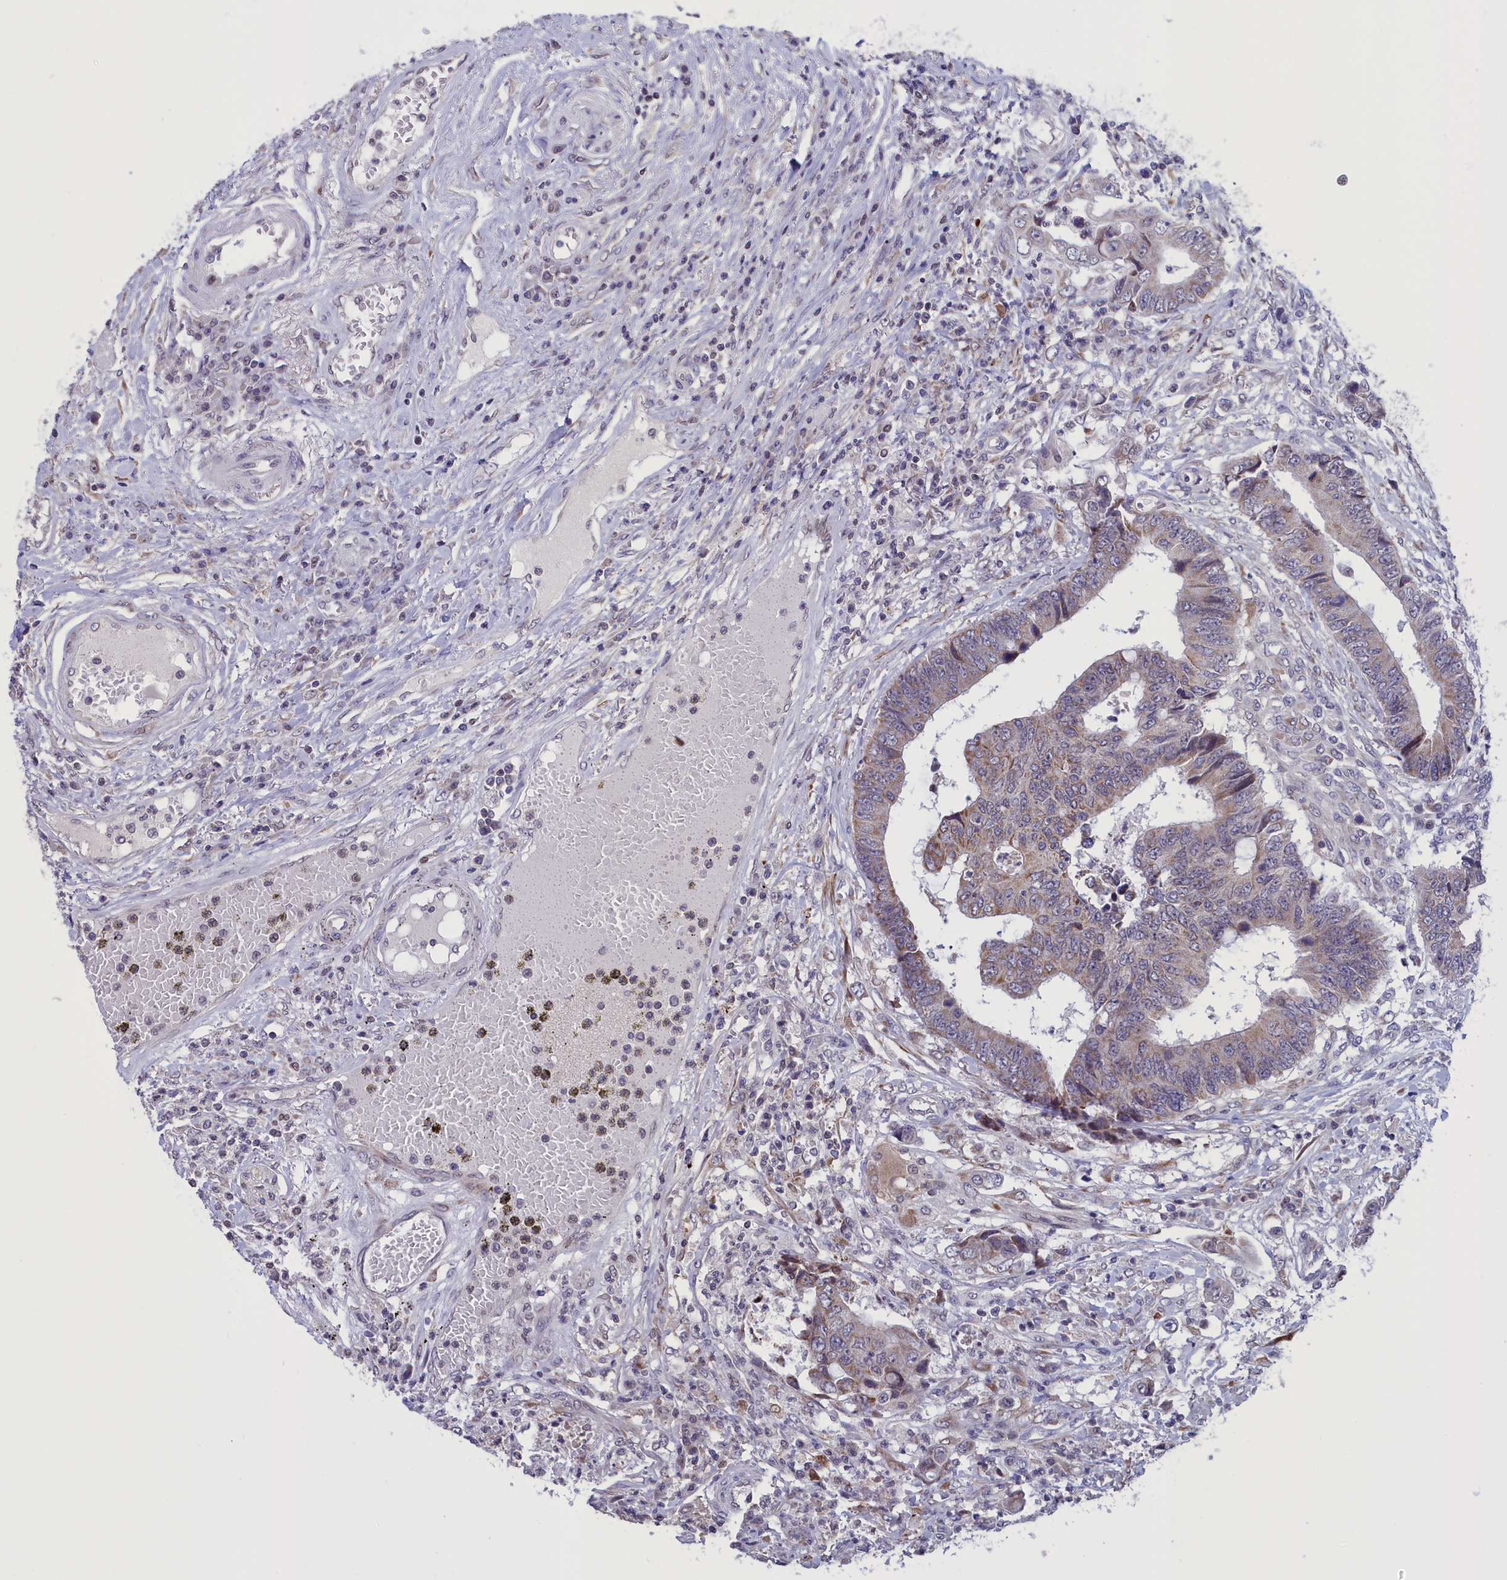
{"staining": {"intensity": "moderate", "quantity": "25%-75%", "location": "cytoplasmic/membranous"}, "tissue": "colorectal cancer", "cell_type": "Tumor cells", "image_type": "cancer", "snomed": [{"axis": "morphology", "description": "Adenocarcinoma, NOS"}, {"axis": "topography", "description": "Rectum"}], "caption": "Protein staining of colorectal cancer tissue displays moderate cytoplasmic/membranous expression in about 25%-75% of tumor cells.", "gene": "PARS2", "patient": {"sex": "male", "age": 84}}